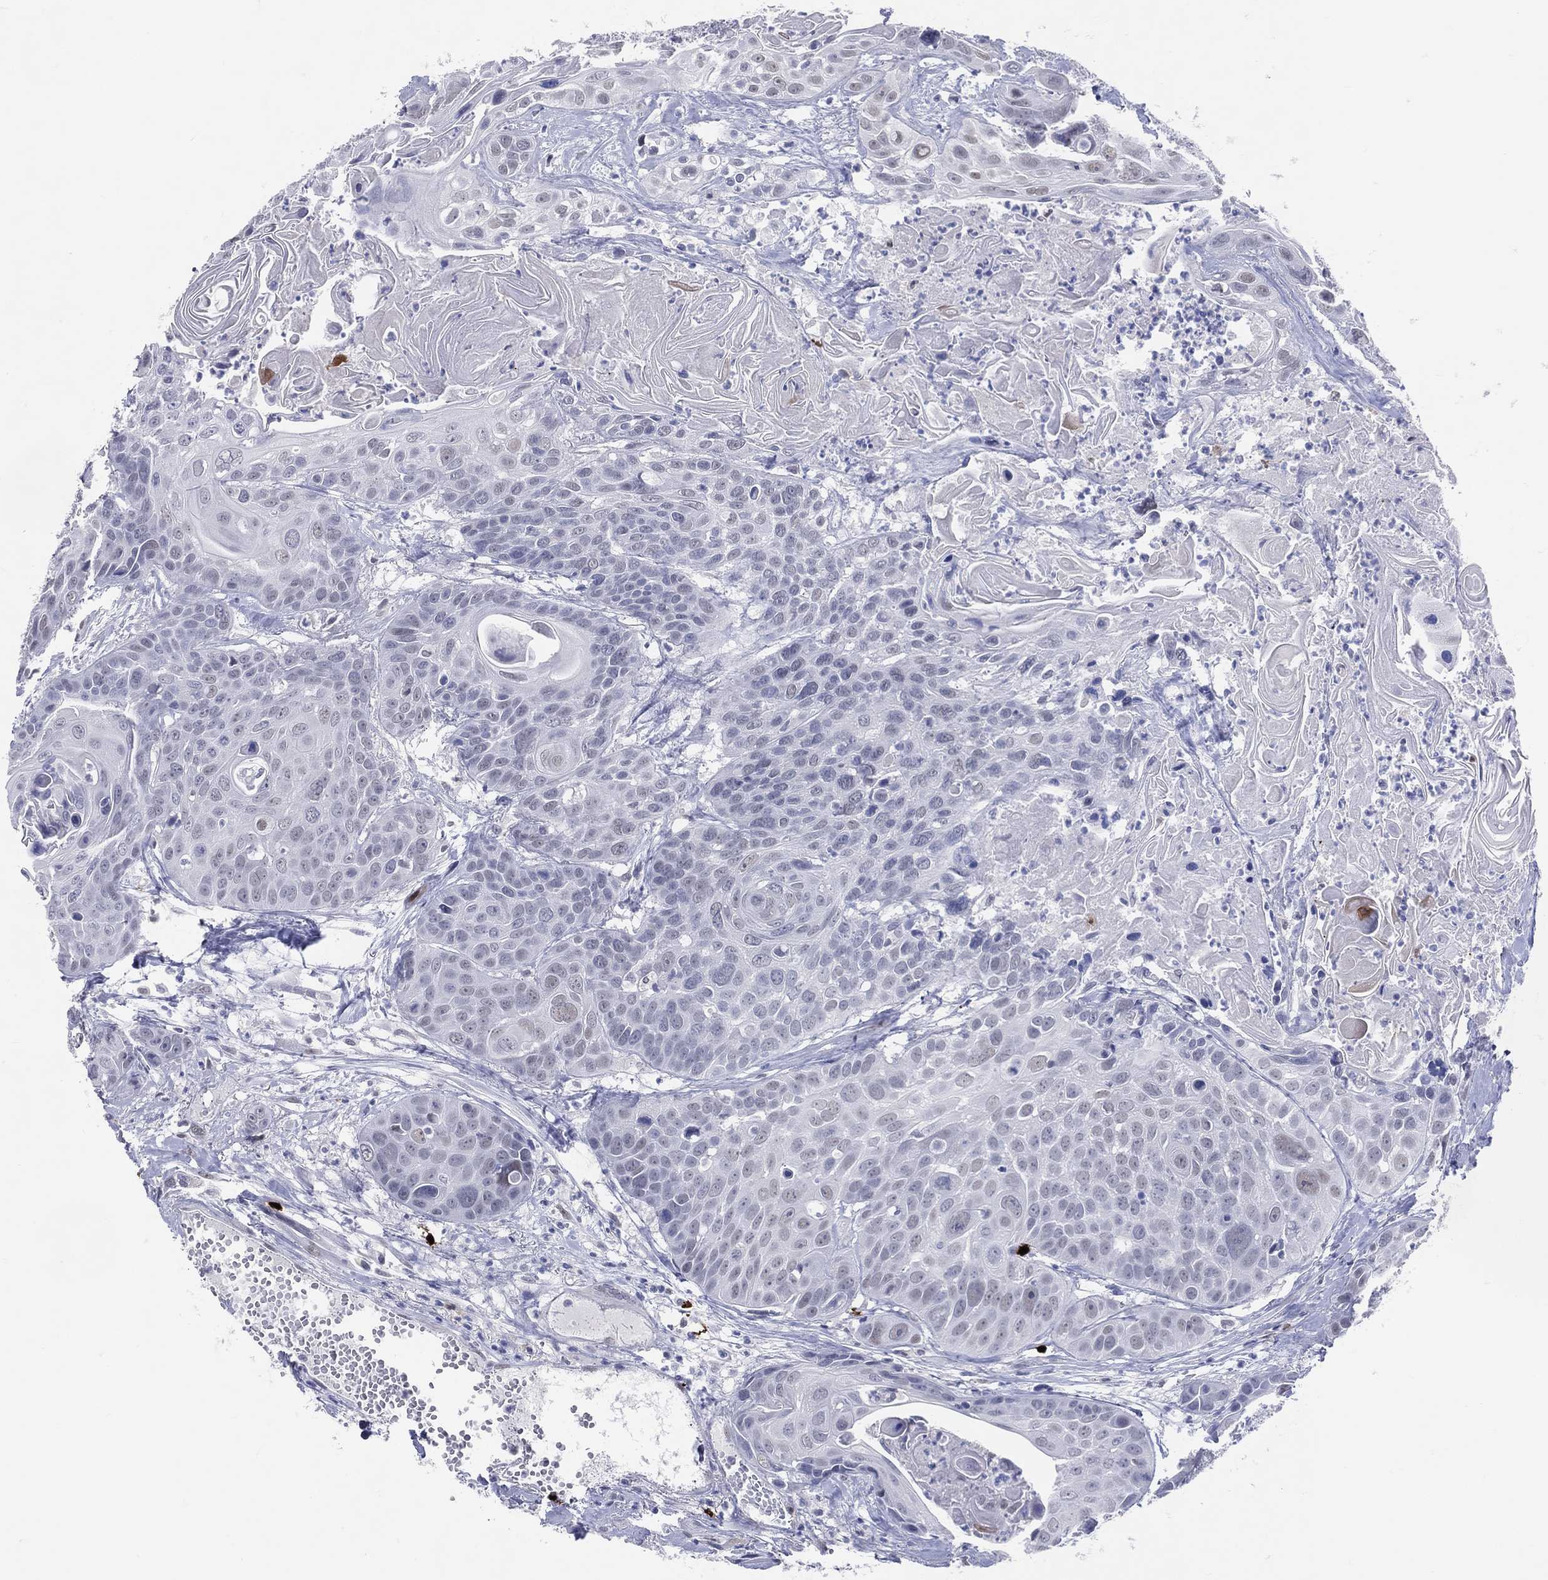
{"staining": {"intensity": "negative", "quantity": "none", "location": "none"}, "tissue": "head and neck cancer", "cell_type": "Tumor cells", "image_type": "cancer", "snomed": [{"axis": "morphology", "description": "Squamous cell carcinoma, NOS"}, {"axis": "topography", "description": "Oral tissue"}, {"axis": "topography", "description": "Head-Neck"}], "caption": "Head and neck cancer (squamous cell carcinoma) was stained to show a protein in brown. There is no significant expression in tumor cells.", "gene": "CFAP58", "patient": {"sex": "male", "age": 56}}